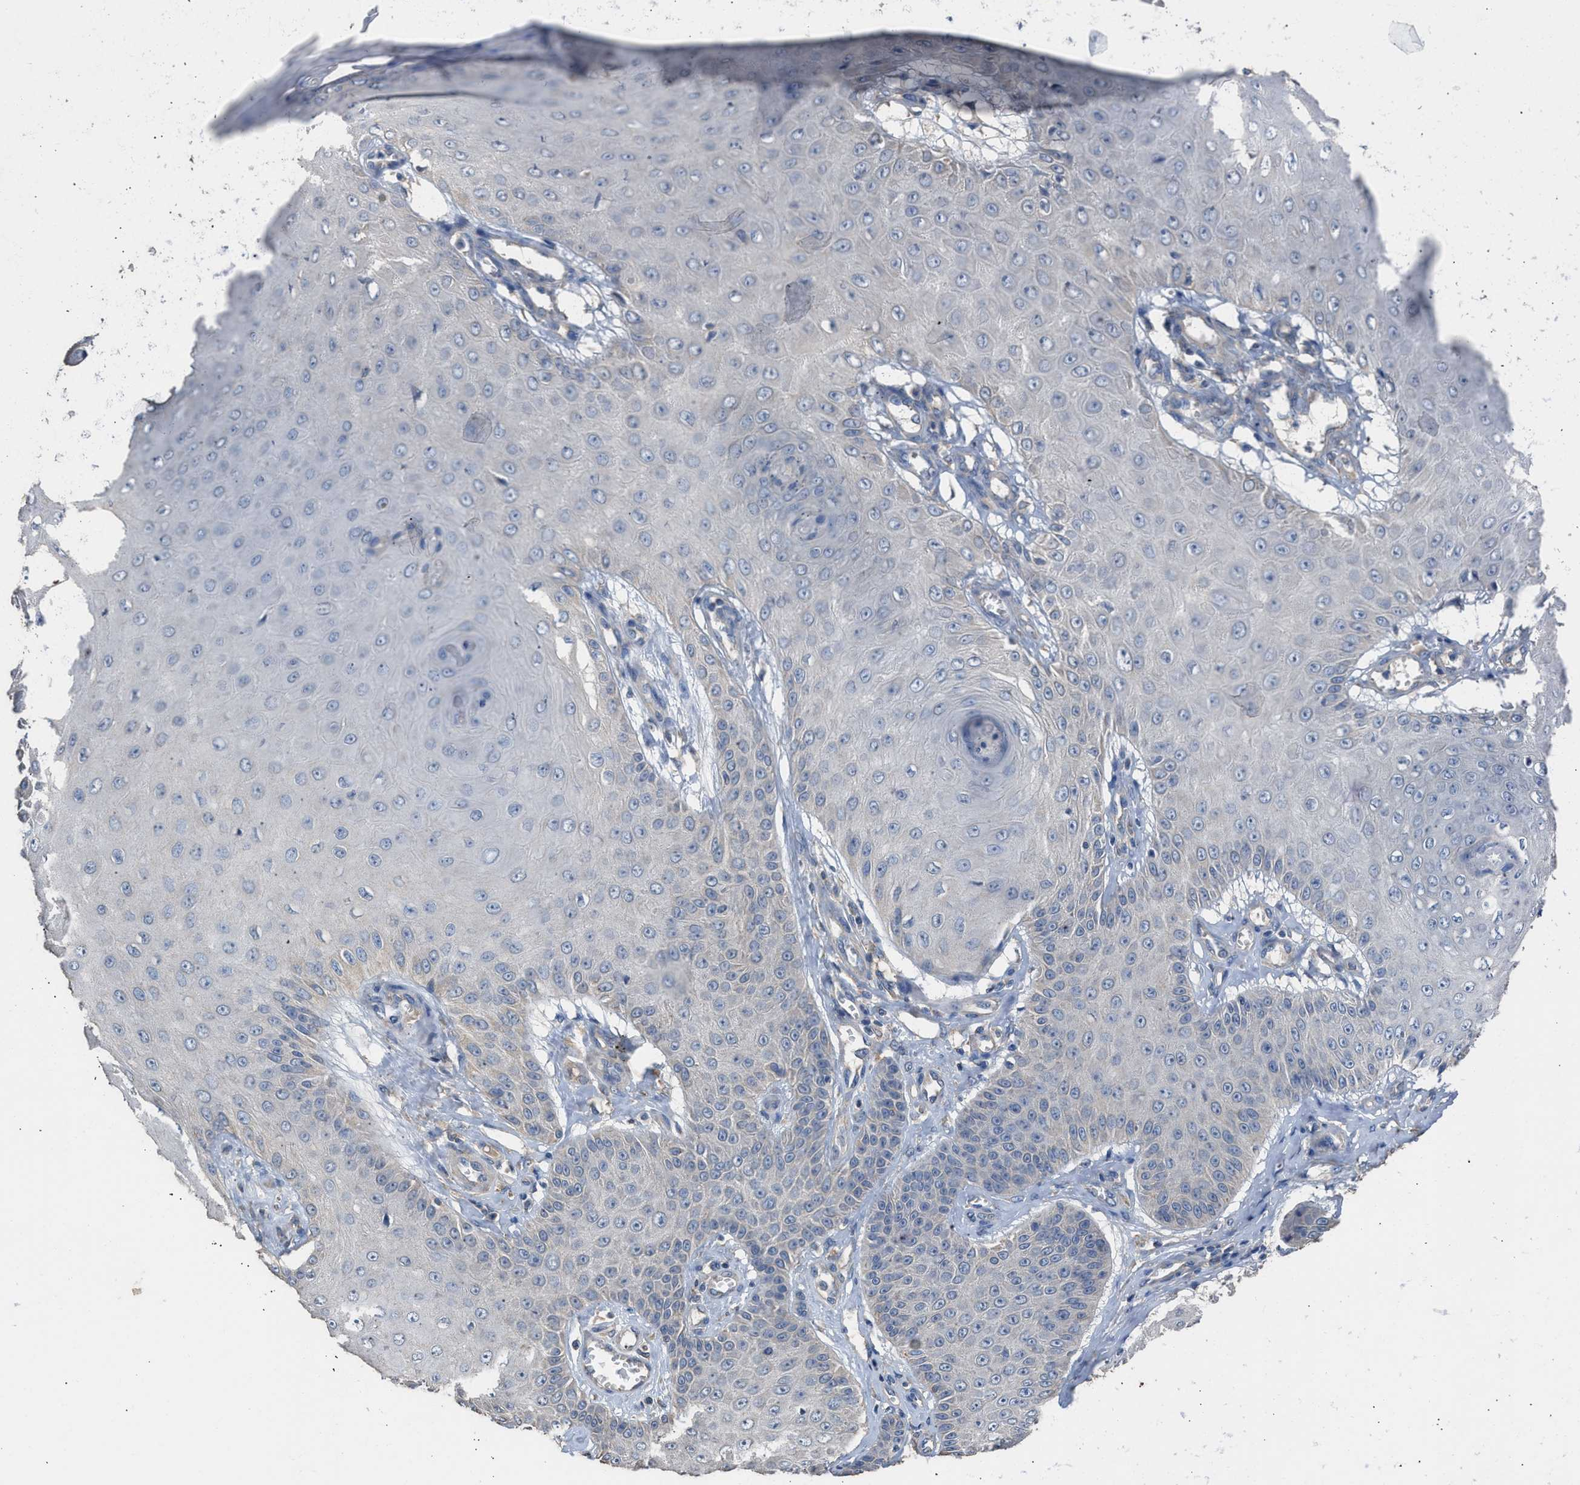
{"staining": {"intensity": "negative", "quantity": "none", "location": "none"}, "tissue": "skin cancer", "cell_type": "Tumor cells", "image_type": "cancer", "snomed": [{"axis": "morphology", "description": "Squamous cell carcinoma, NOS"}, {"axis": "topography", "description": "Skin"}], "caption": "There is no significant expression in tumor cells of skin cancer (squamous cell carcinoma).", "gene": "ITSN1", "patient": {"sex": "male", "age": 74}}